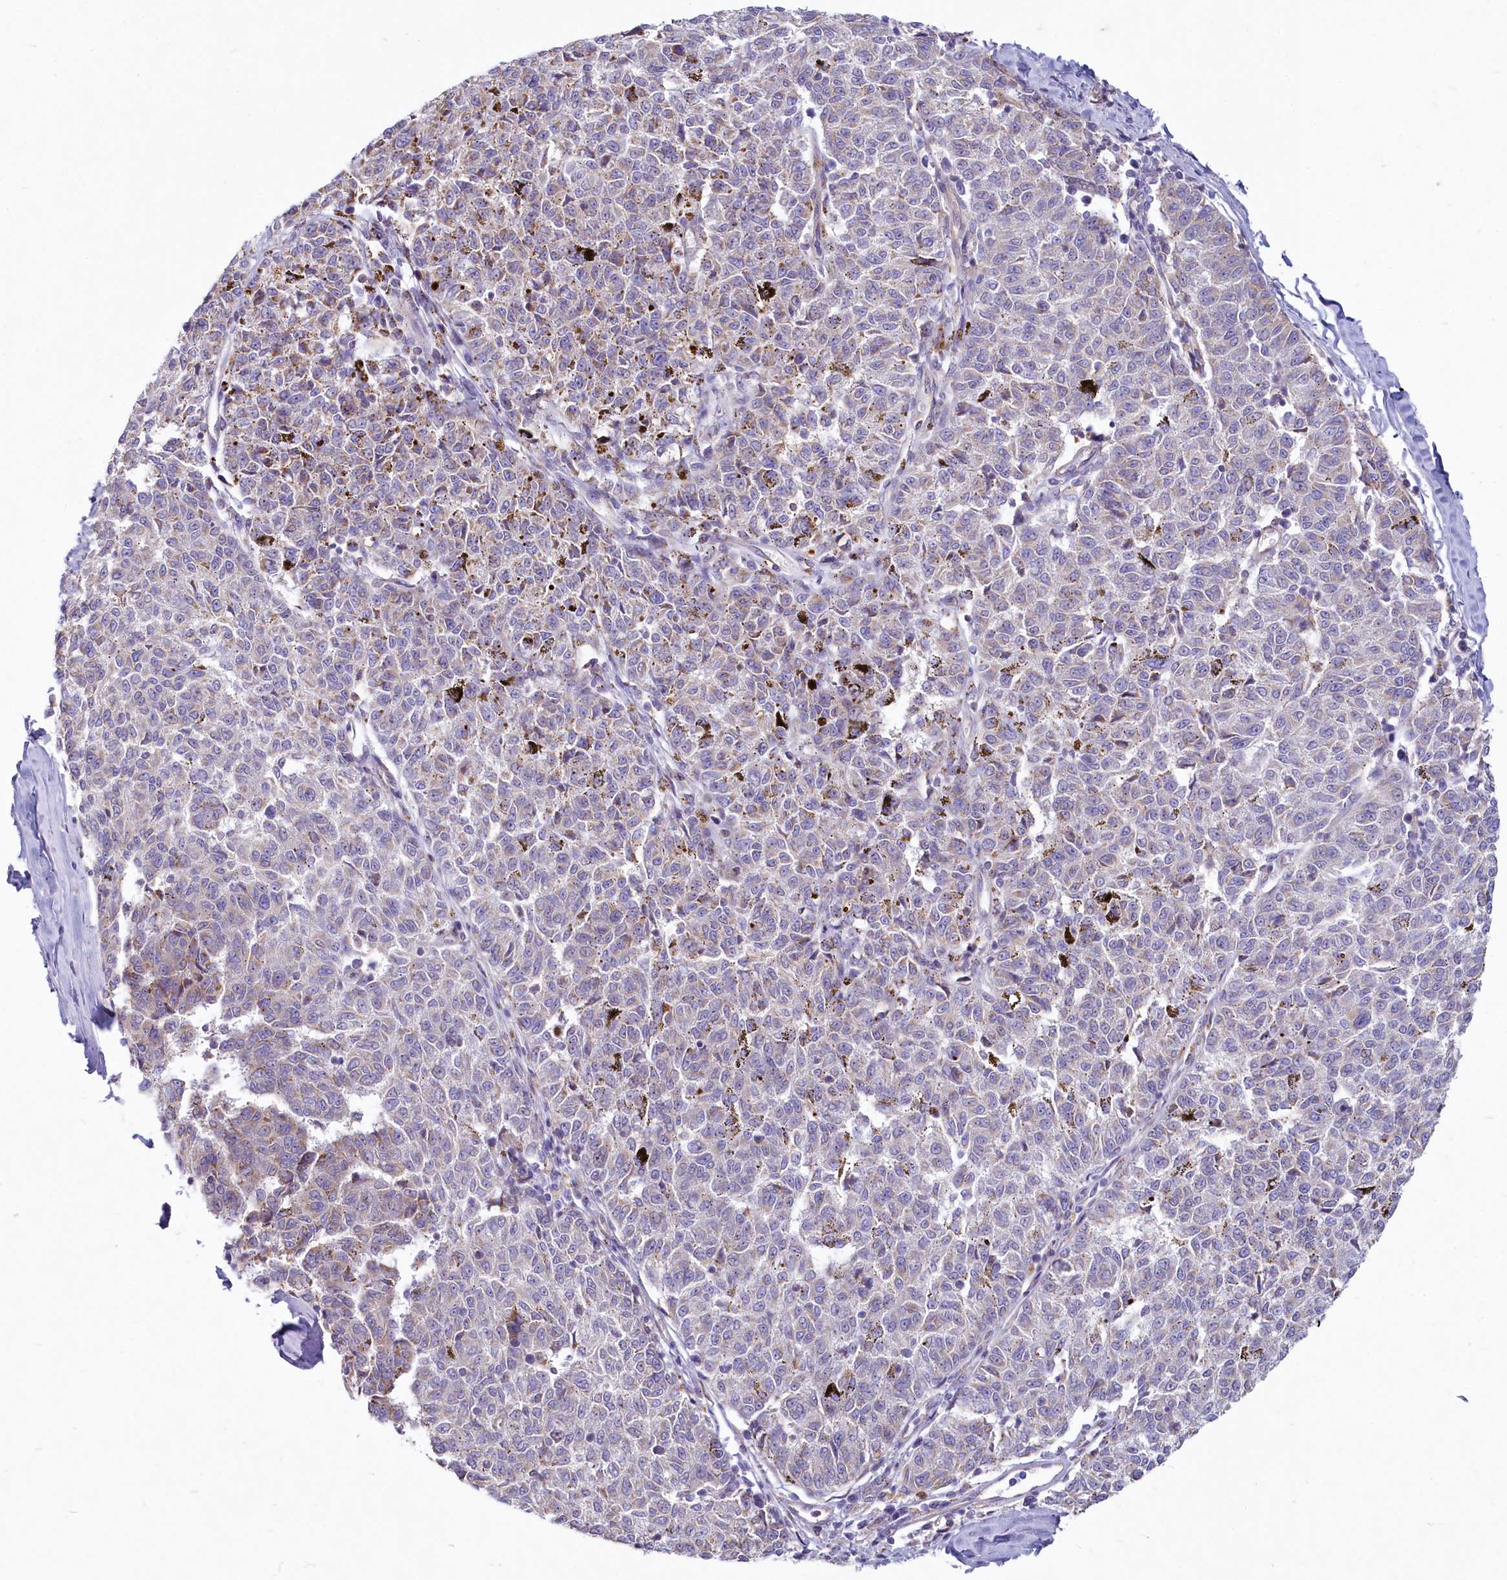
{"staining": {"intensity": "moderate", "quantity": "<25%", "location": "cytoplasmic/membranous"}, "tissue": "melanoma", "cell_type": "Tumor cells", "image_type": "cancer", "snomed": [{"axis": "morphology", "description": "Malignant melanoma, NOS"}, {"axis": "topography", "description": "Skin"}], "caption": "A brown stain labels moderate cytoplasmic/membranous staining of a protein in melanoma tumor cells.", "gene": "LMOD3", "patient": {"sex": "female", "age": 72}}